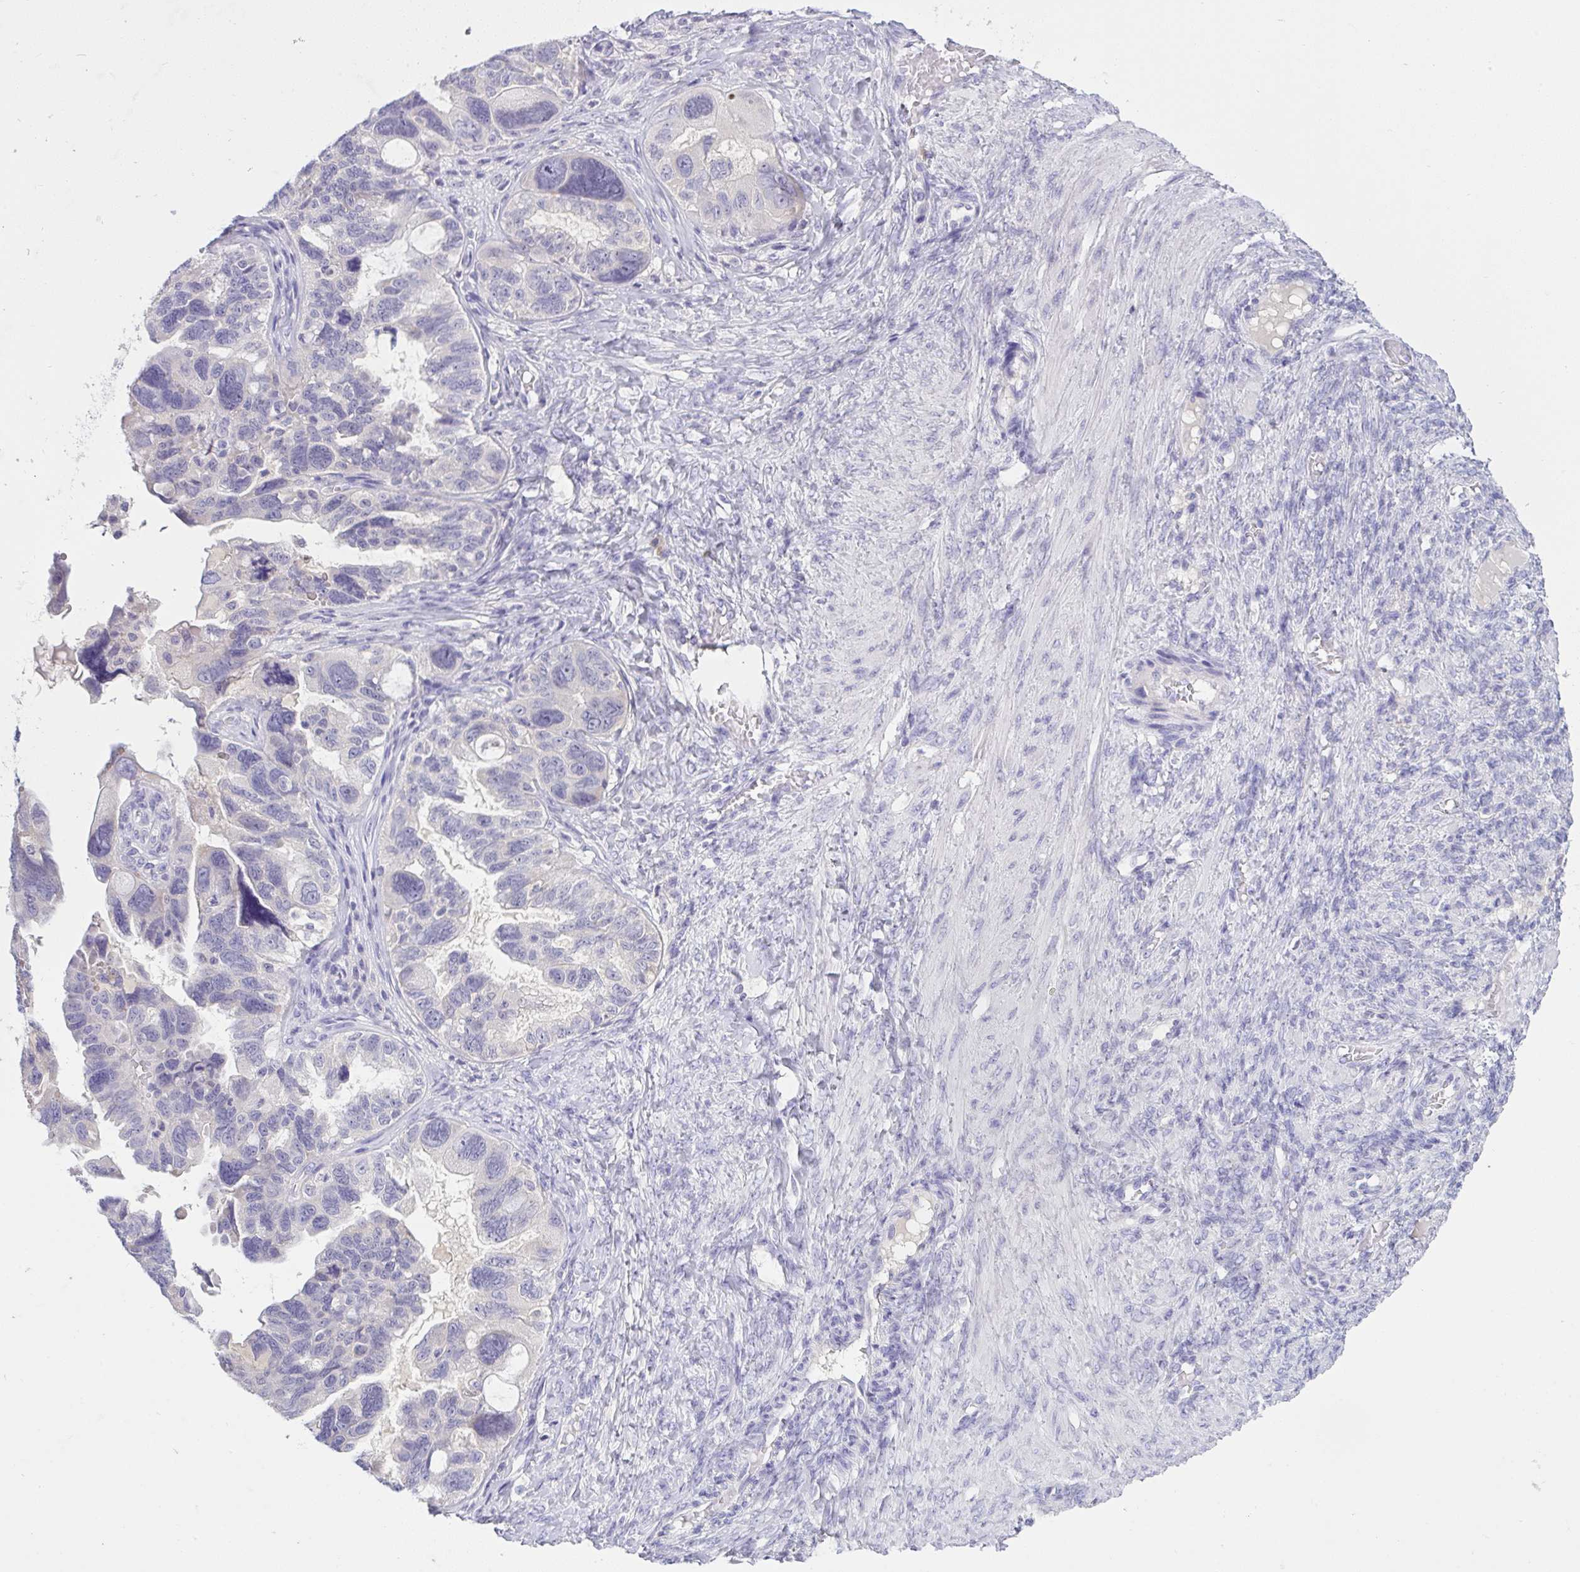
{"staining": {"intensity": "negative", "quantity": "none", "location": "none"}, "tissue": "ovarian cancer", "cell_type": "Tumor cells", "image_type": "cancer", "snomed": [{"axis": "morphology", "description": "Cystadenocarcinoma, serous, NOS"}, {"axis": "topography", "description": "Ovary"}], "caption": "Protein analysis of ovarian serous cystadenocarcinoma shows no significant expression in tumor cells.", "gene": "TMEM41A", "patient": {"sex": "female", "age": 60}}